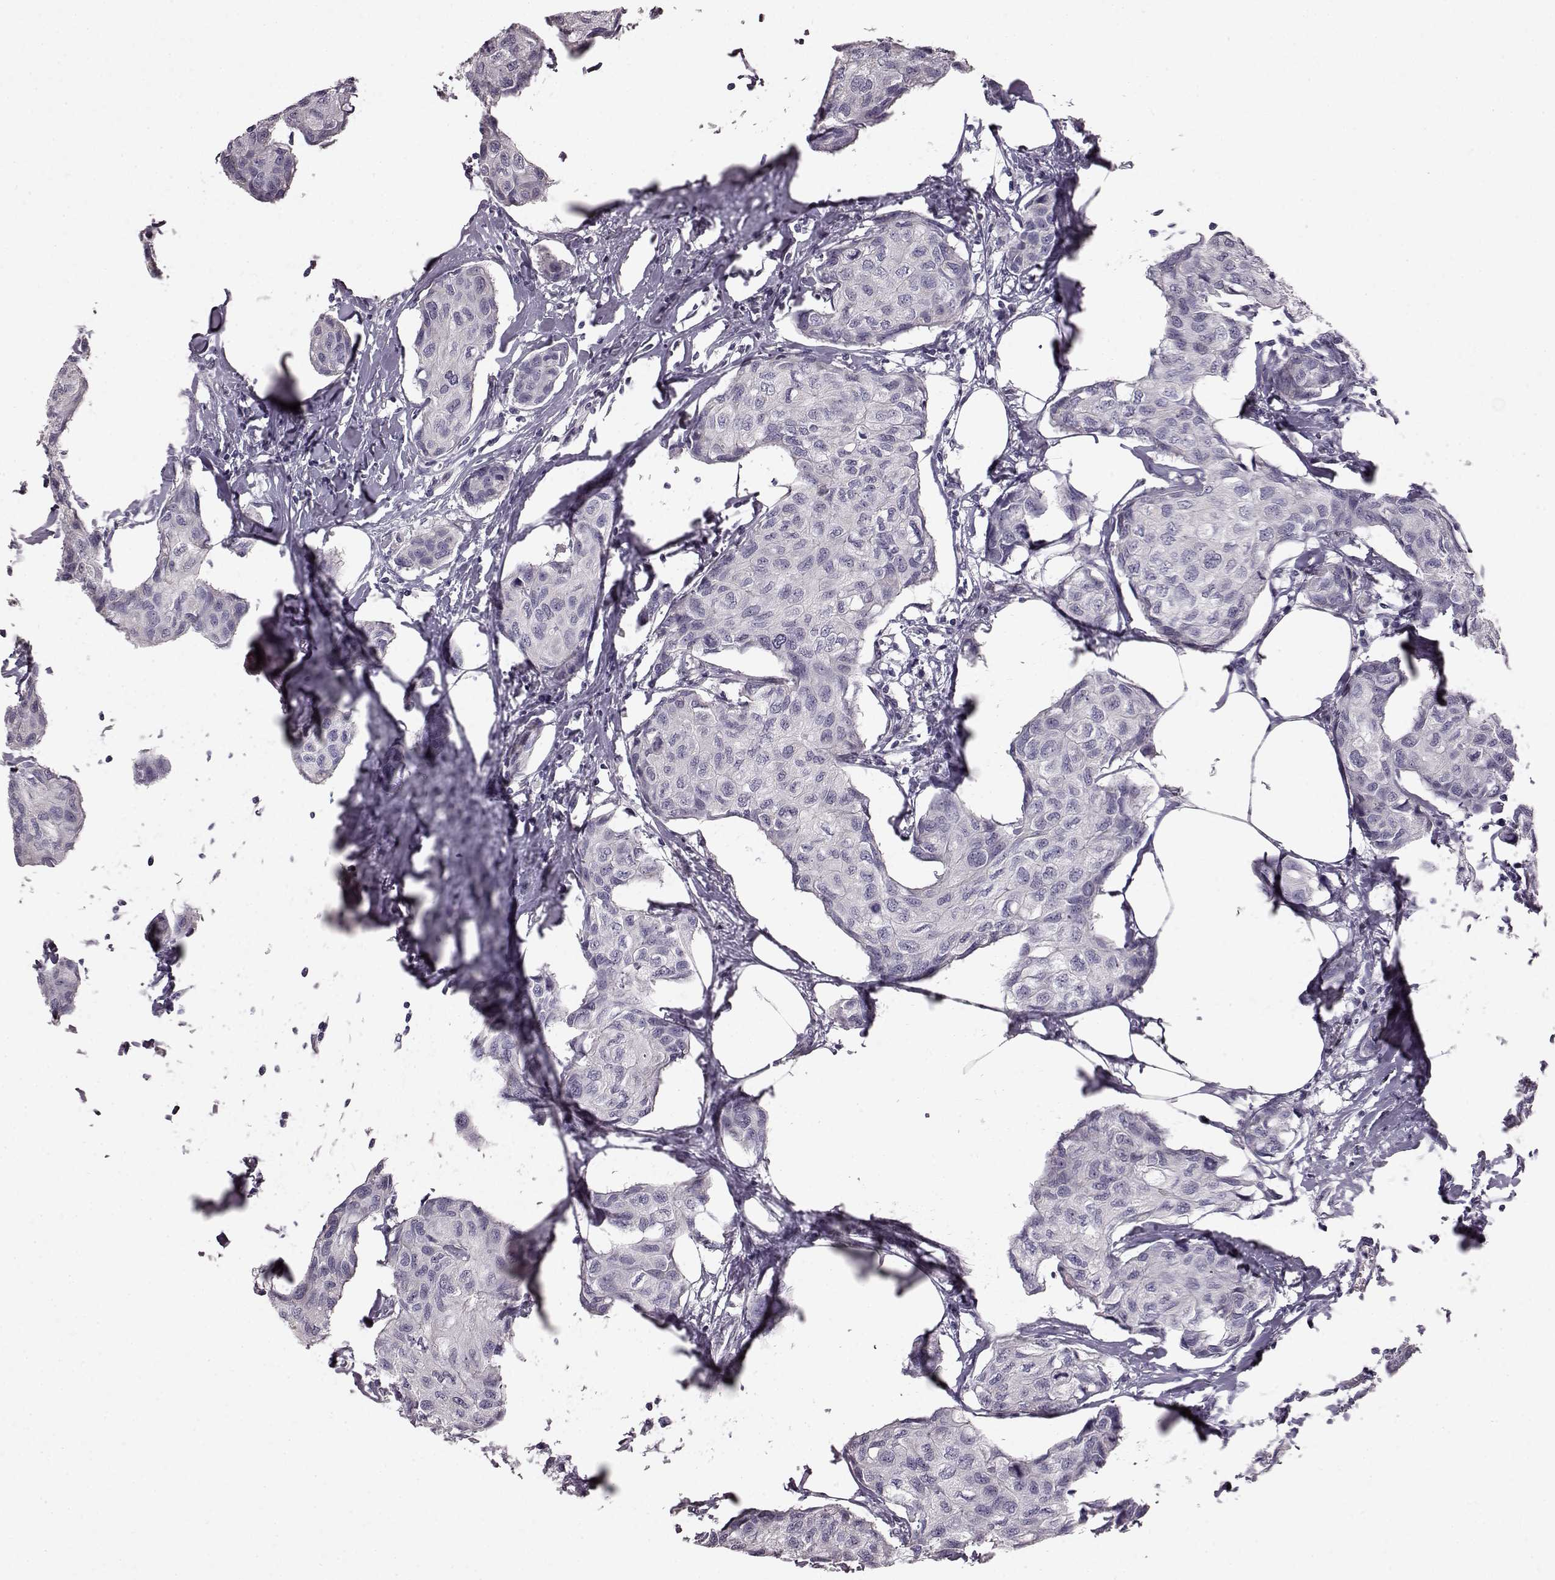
{"staining": {"intensity": "negative", "quantity": "none", "location": "none"}, "tissue": "breast cancer", "cell_type": "Tumor cells", "image_type": "cancer", "snomed": [{"axis": "morphology", "description": "Duct carcinoma"}, {"axis": "topography", "description": "Breast"}], "caption": "Immunohistochemical staining of breast cancer displays no significant positivity in tumor cells. (Stains: DAB IHC with hematoxylin counter stain, Microscopy: brightfield microscopy at high magnification).", "gene": "TCHHL1", "patient": {"sex": "female", "age": 80}}